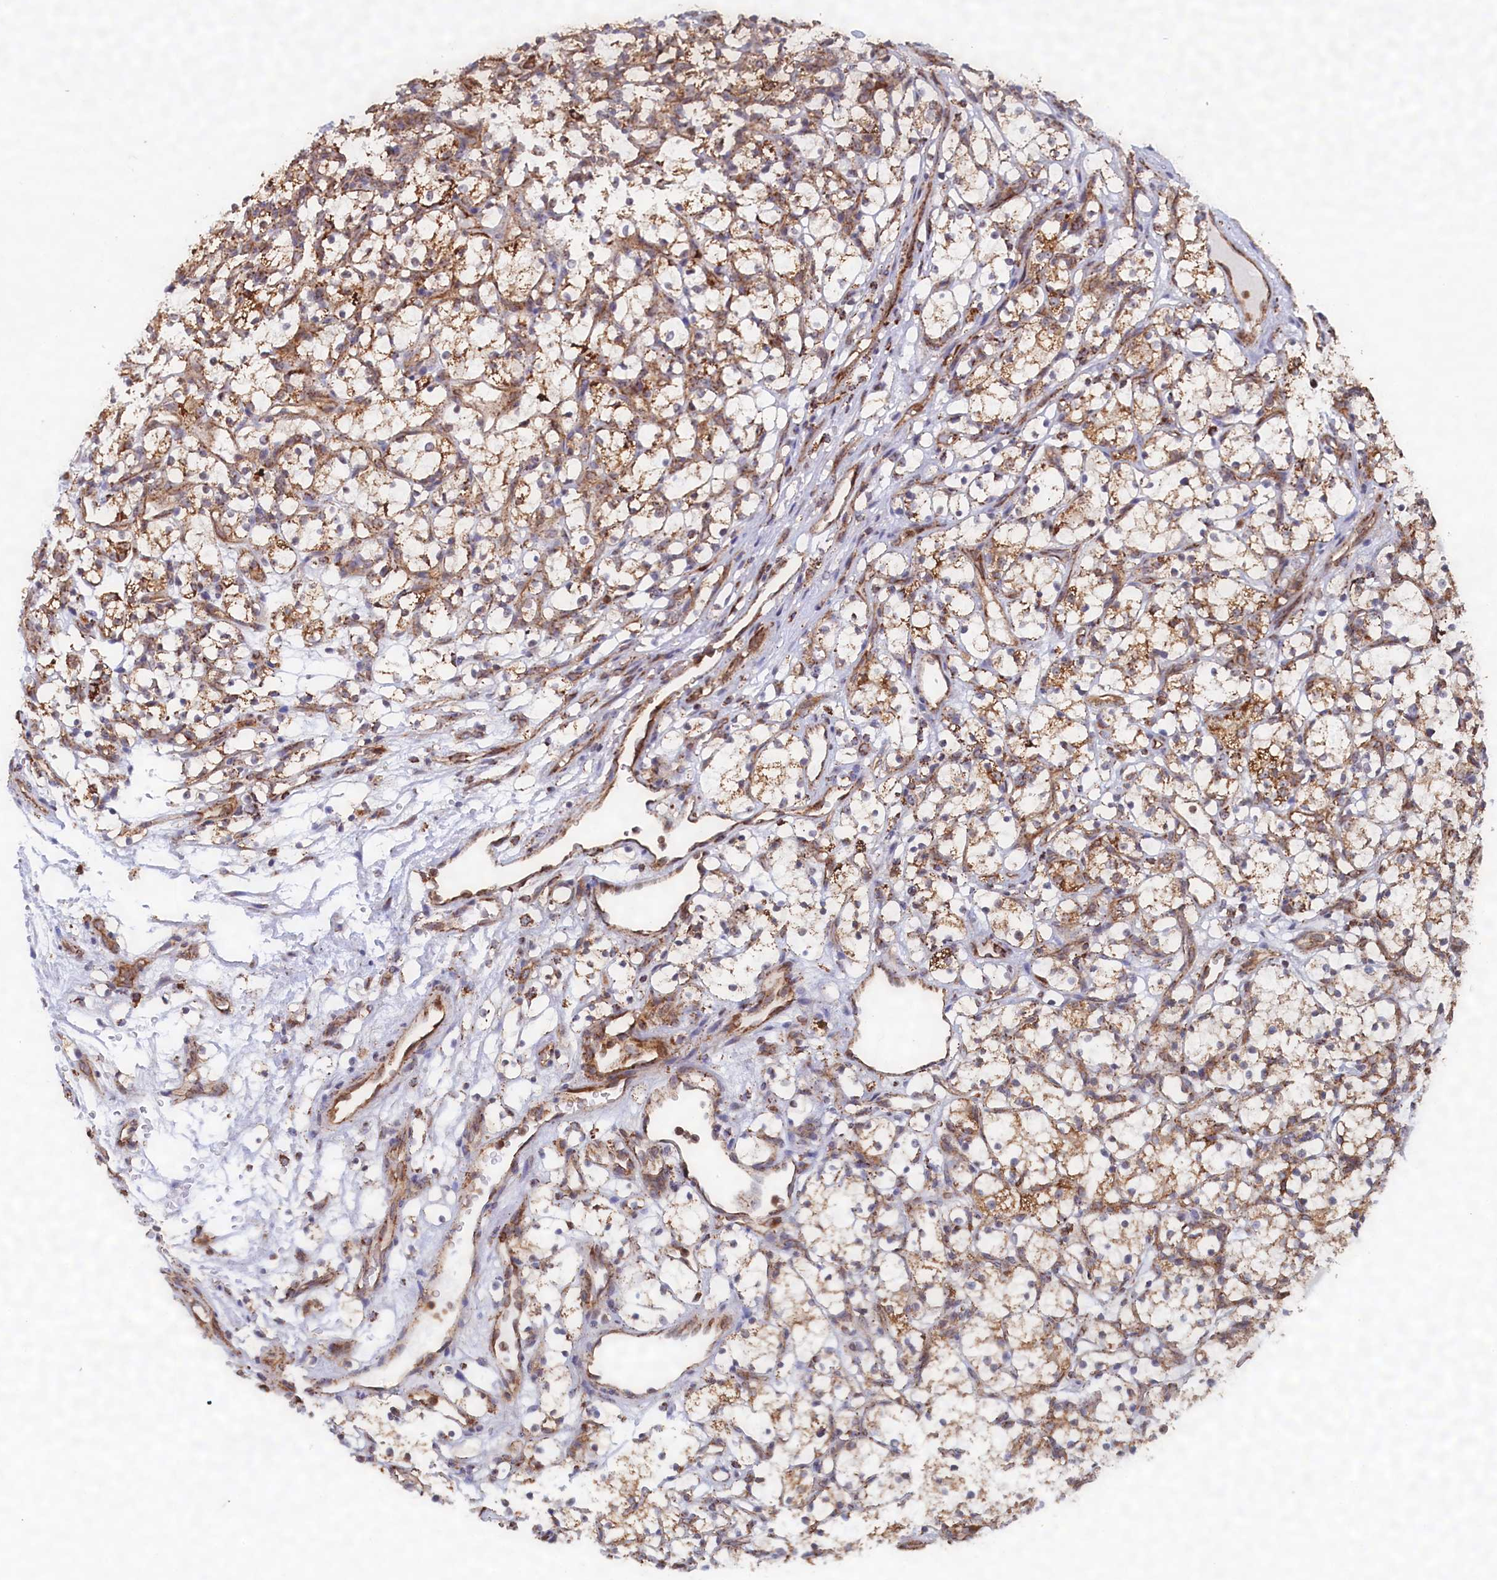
{"staining": {"intensity": "moderate", "quantity": "25%-75%", "location": "cytoplasmic/membranous"}, "tissue": "renal cancer", "cell_type": "Tumor cells", "image_type": "cancer", "snomed": [{"axis": "morphology", "description": "Adenocarcinoma, NOS"}, {"axis": "topography", "description": "Kidney"}], "caption": "Protein analysis of renal adenocarcinoma tissue displays moderate cytoplasmic/membranous positivity in about 25%-75% of tumor cells.", "gene": "UBE3B", "patient": {"sex": "female", "age": 69}}